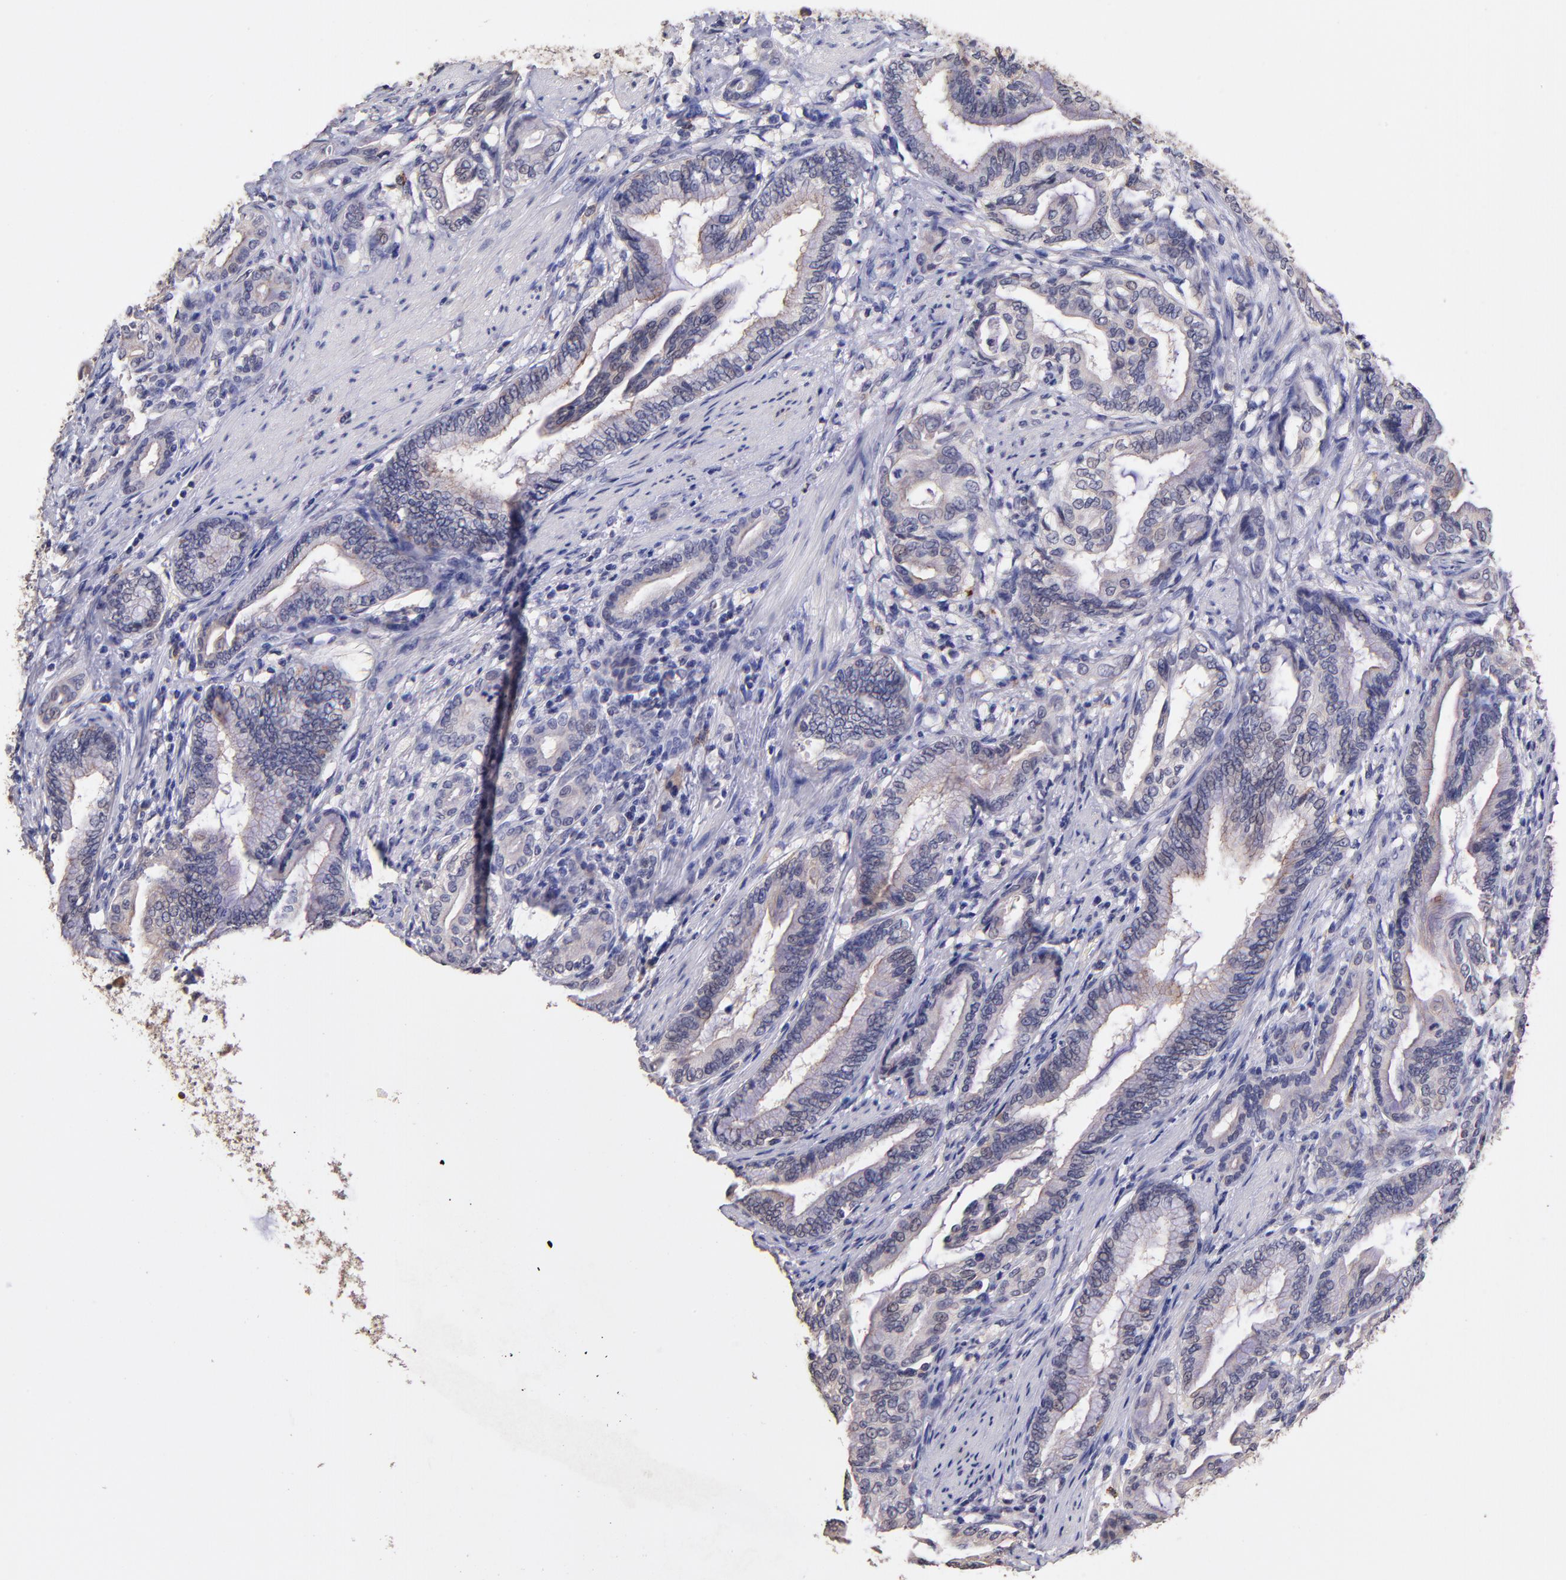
{"staining": {"intensity": "negative", "quantity": "none", "location": "none"}, "tissue": "pancreatic cancer", "cell_type": "Tumor cells", "image_type": "cancer", "snomed": [{"axis": "morphology", "description": "Adenocarcinoma, NOS"}, {"axis": "topography", "description": "Pancreas"}], "caption": "This is a photomicrograph of IHC staining of adenocarcinoma (pancreatic), which shows no staining in tumor cells.", "gene": "RNASEL", "patient": {"sex": "female", "age": 64}}